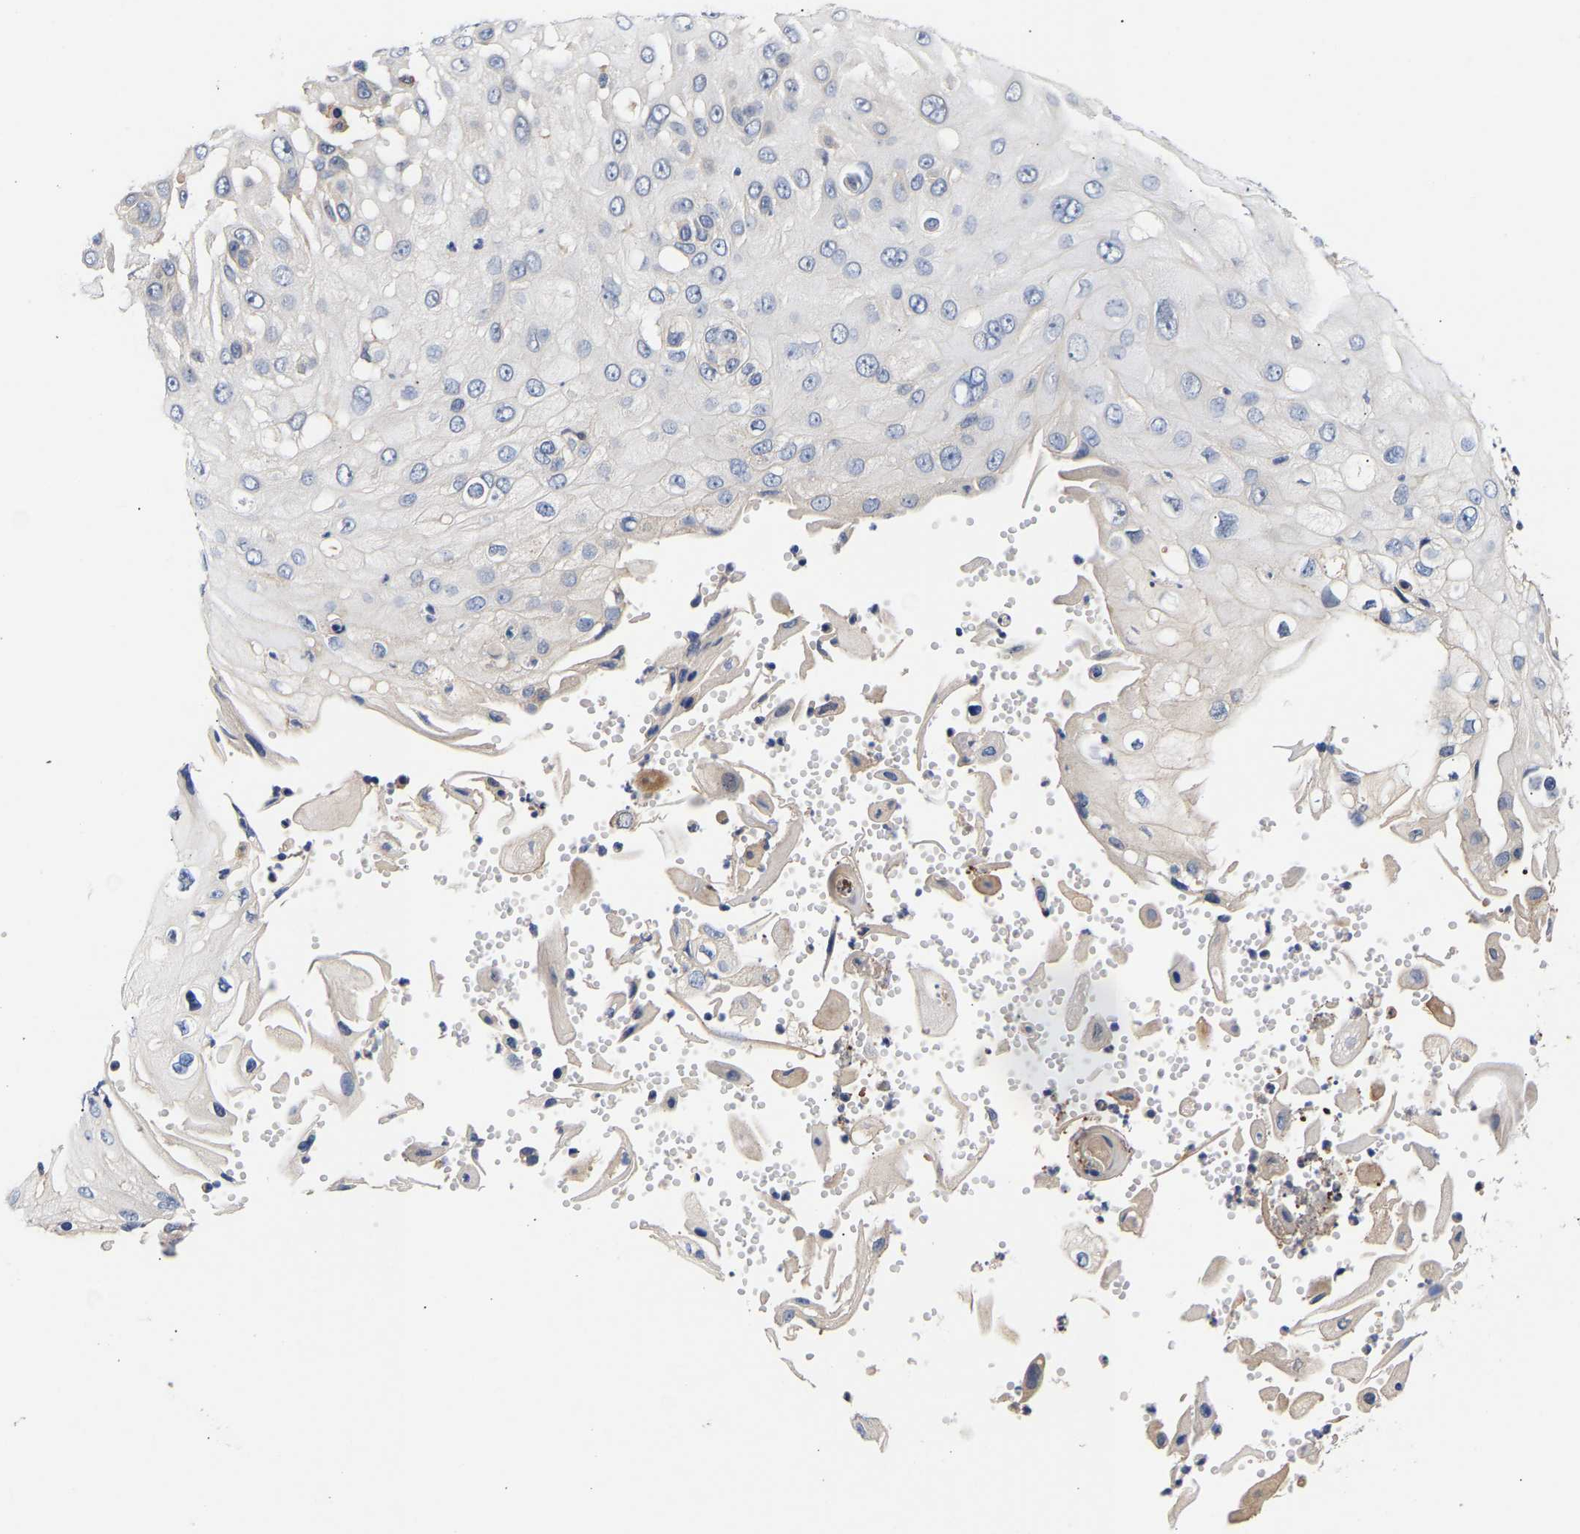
{"staining": {"intensity": "negative", "quantity": "none", "location": "none"}, "tissue": "skin cancer", "cell_type": "Tumor cells", "image_type": "cancer", "snomed": [{"axis": "morphology", "description": "Squamous cell carcinoma, NOS"}, {"axis": "topography", "description": "Skin"}], "caption": "The immunohistochemistry micrograph has no significant expression in tumor cells of squamous cell carcinoma (skin) tissue.", "gene": "KASH5", "patient": {"sex": "female", "age": 44}}